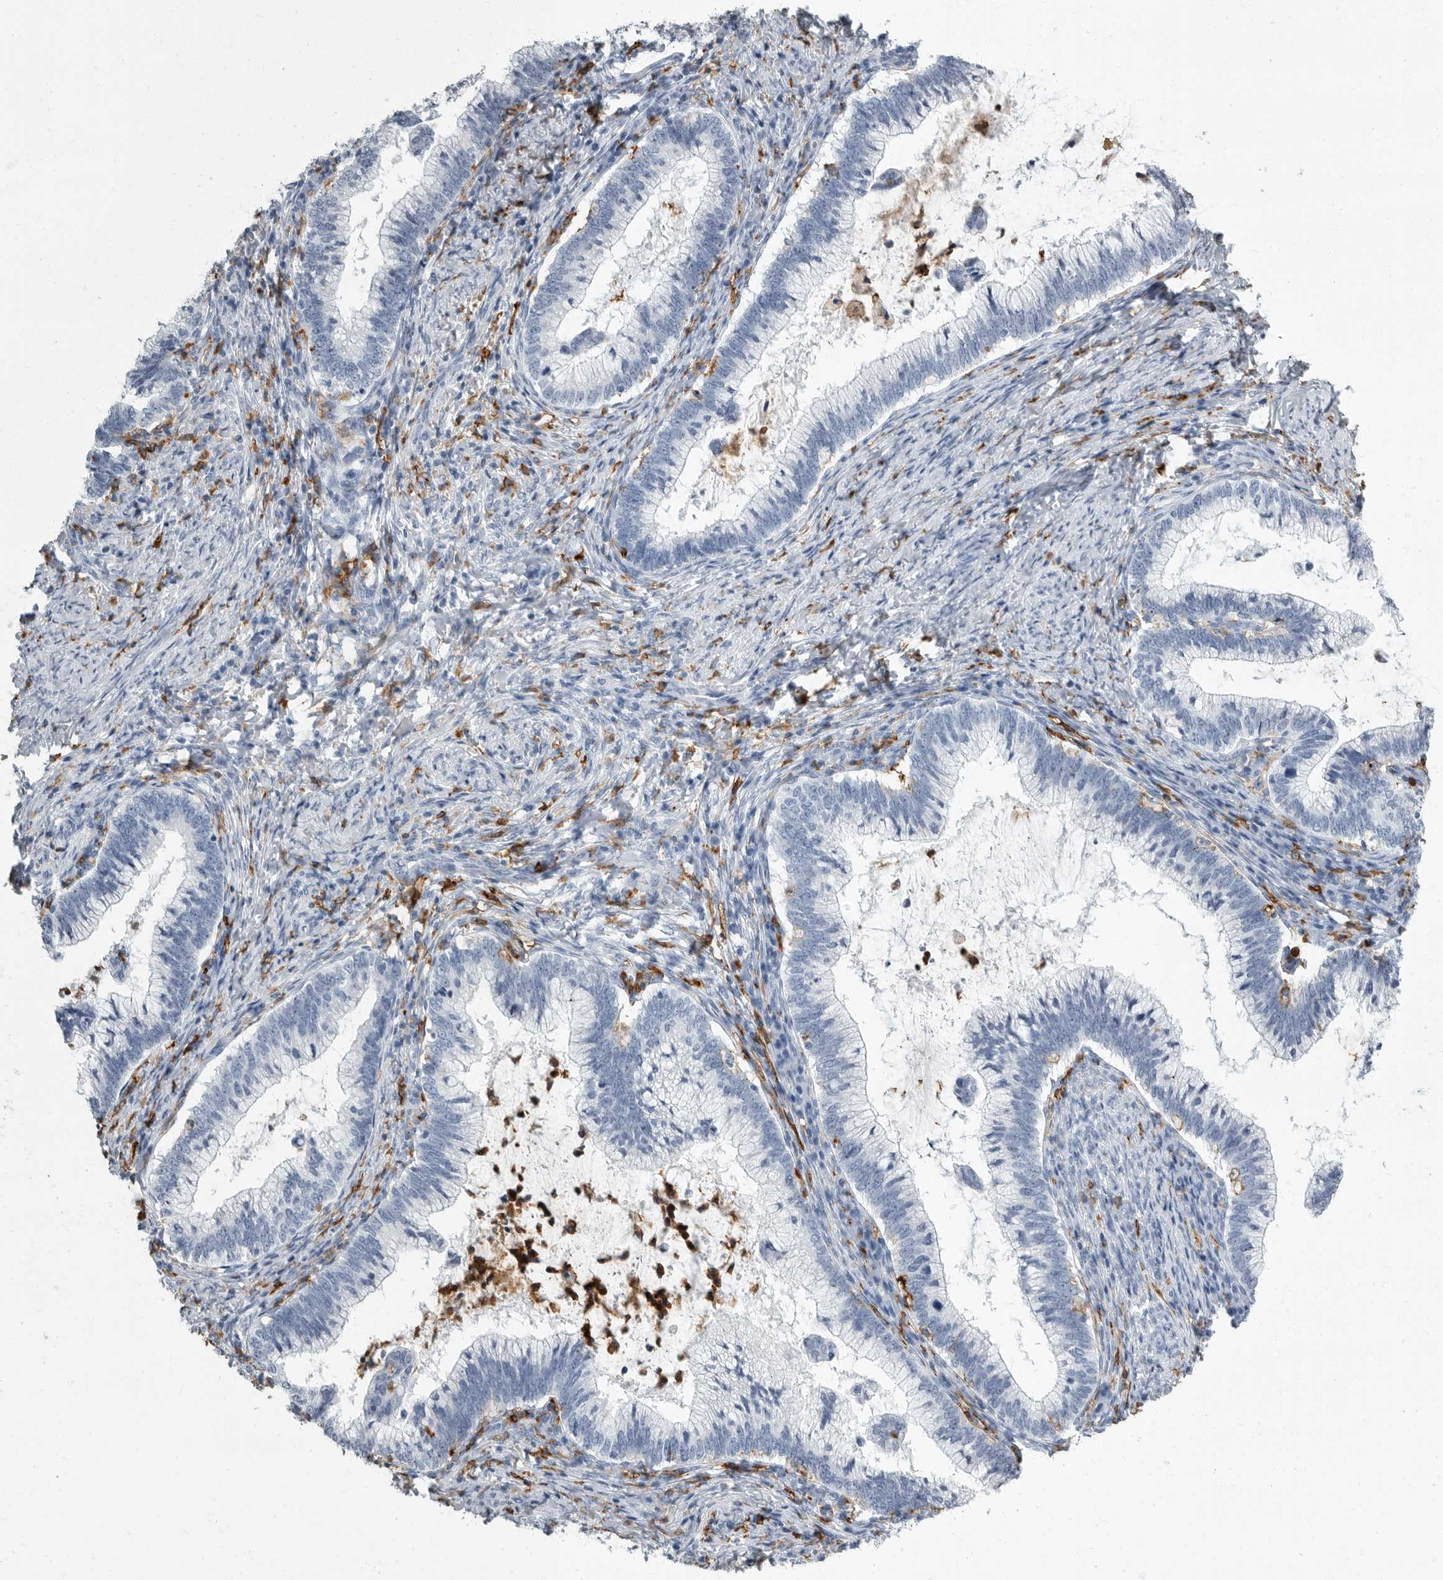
{"staining": {"intensity": "negative", "quantity": "none", "location": "none"}, "tissue": "cervical cancer", "cell_type": "Tumor cells", "image_type": "cancer", "snomed": [{"axis": "morphology", "description": "Adenocarcinoma, NOS"}, {"axis": "topography", "description": "Cervix"}], "caption": "The micrograph reveals no significant expression in tumor cells of cervical cancer (adenocarcinoma).", "gene": "FCER1G", "patient": {"sex": "female", "age": 36}}